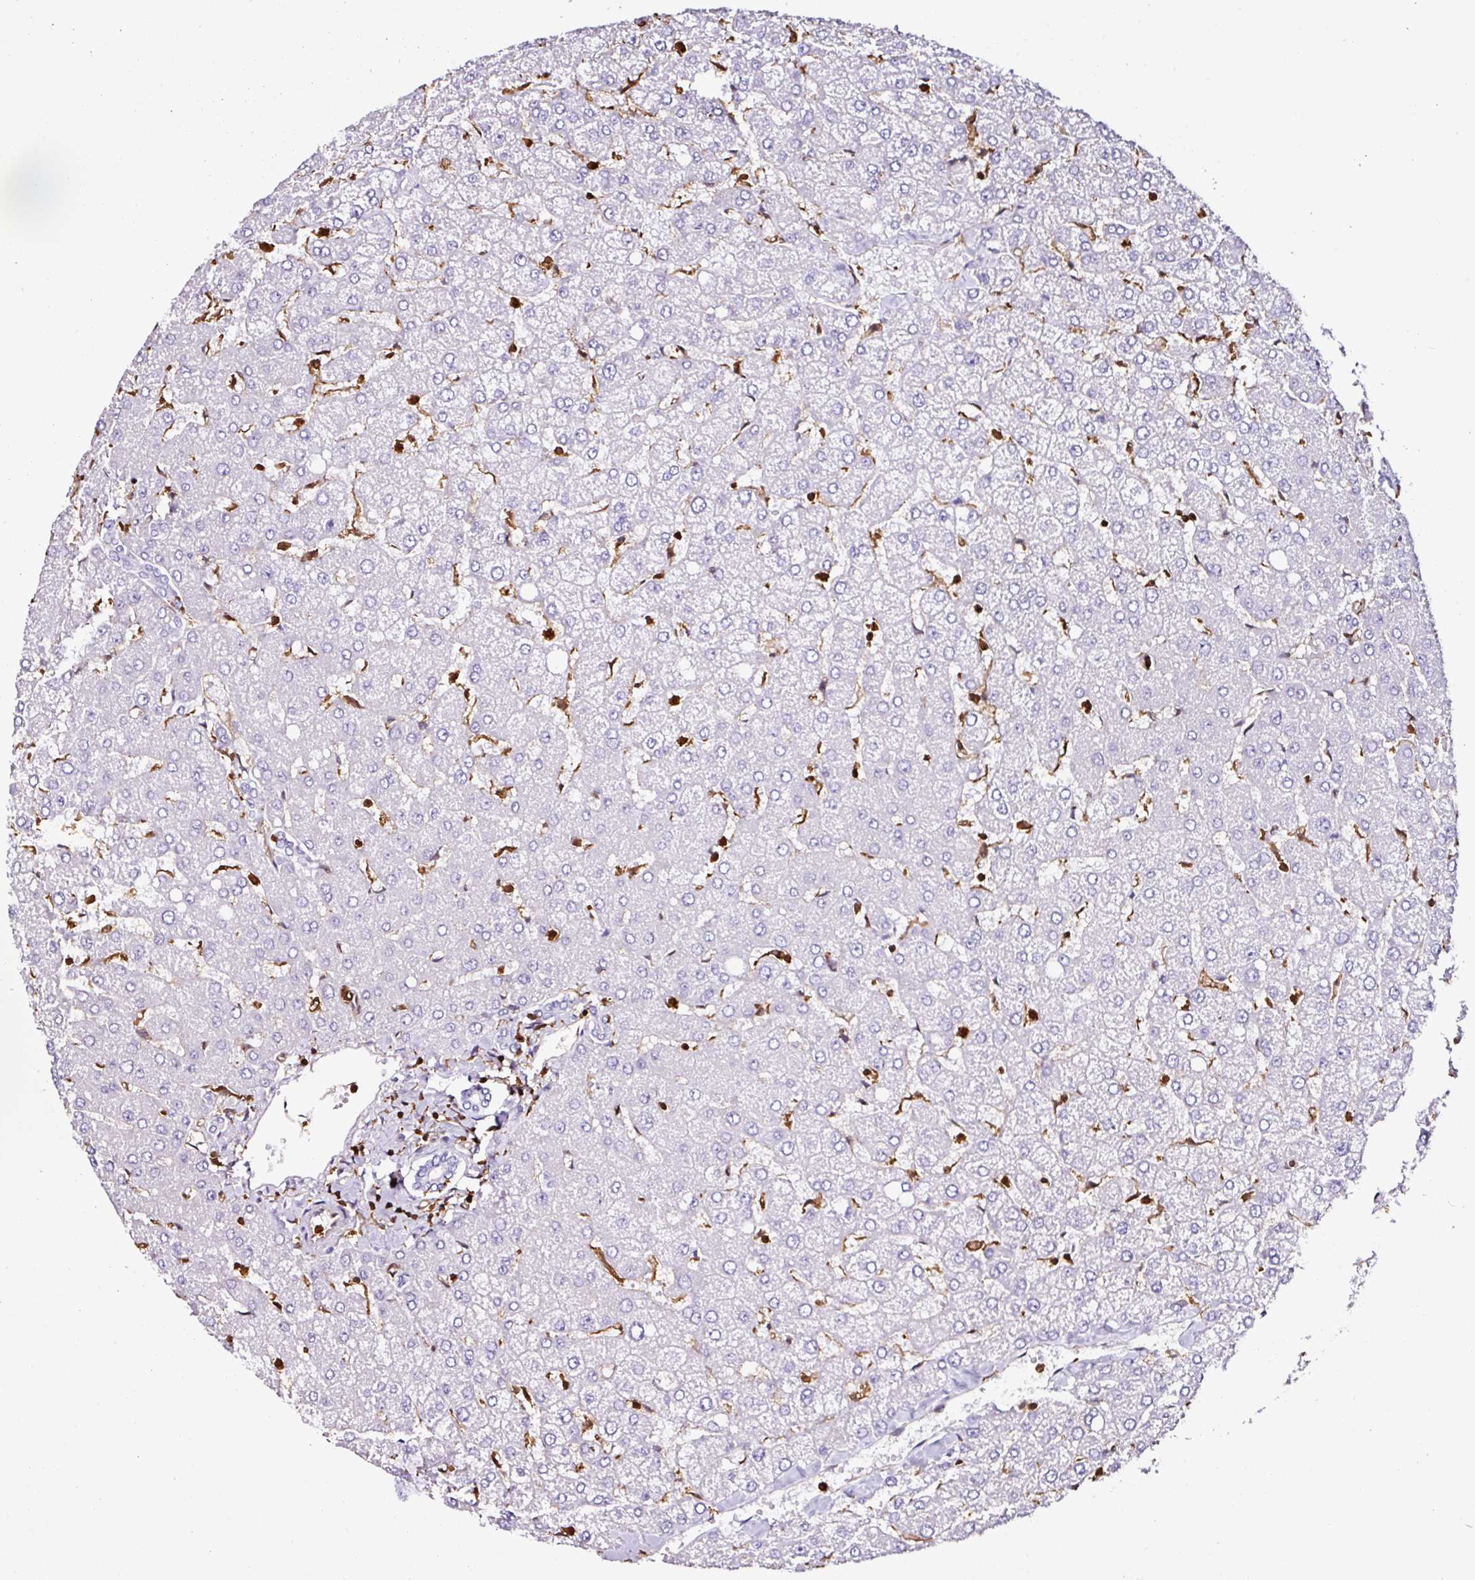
{"staining": {"intensity": "negative", "quantity": "none", "location": "none"}, "tissue": "liver", "cell_type": "Cholangiocytes", "image_type": "normal", "snomed": [{"axis": "morphology", "description": "Normal tissue, NOS"}, {"axis": "topography", "description": "Liver"}], "caption": "Histopathology image shows no protein staining in cholangiocytes of unremarkable liver.", "gene": "ARHGDIB", "patient": {"sex": "female", "age": 54}}